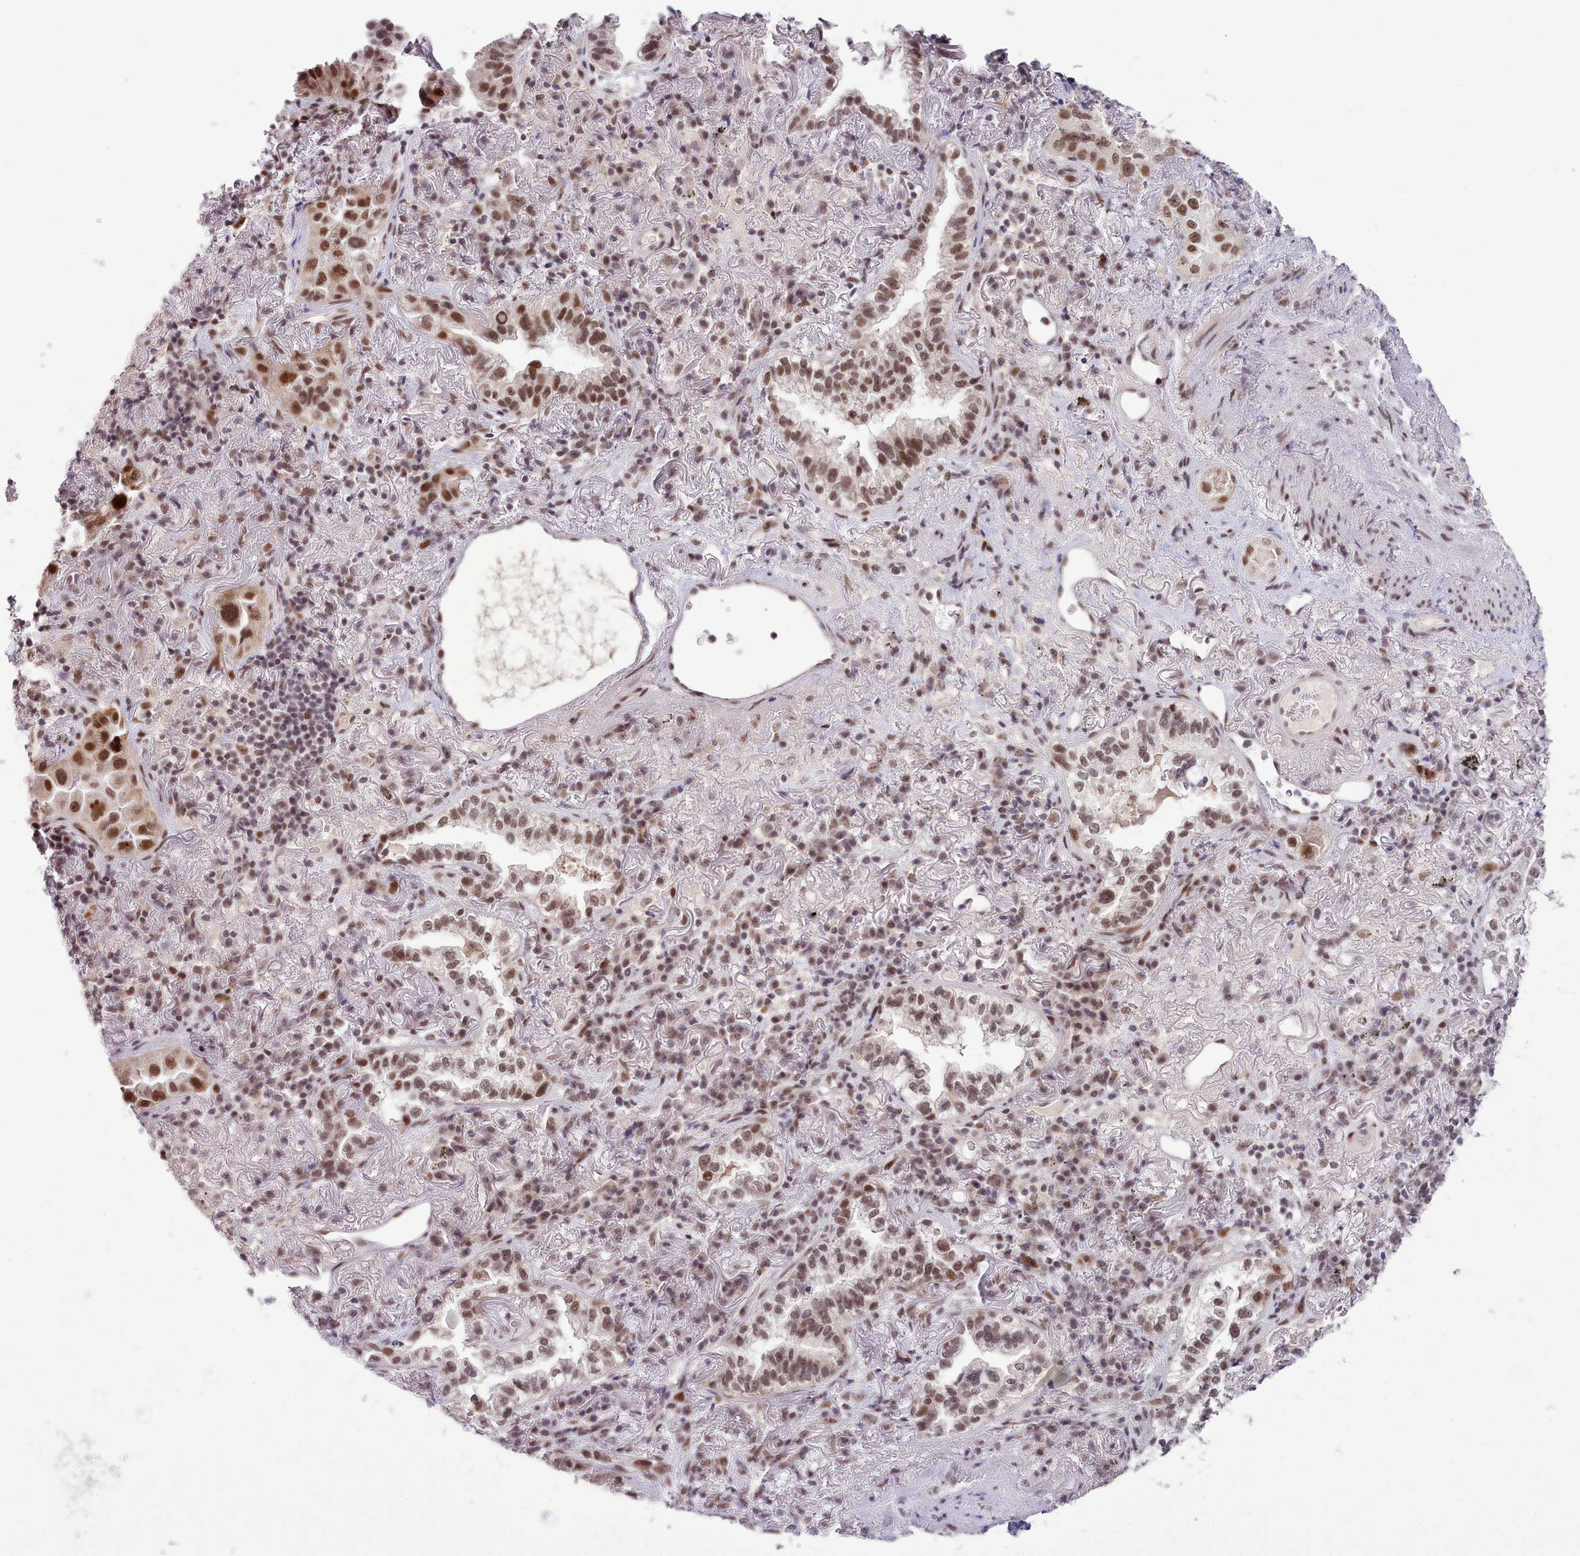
{"staining": {"intensity": "moderate", "quantity": ">75%", "location": "nuclear"}, "tissue": "lung cancer", "cell_type": "Tumor cells", "image_type": "cancer", "snomed": [{"axis": "morphology", "description": "Adenocarcinoma, NOS"}, {"axis": "topography", "description": "Lung"}], "caption": "An image of human lung cancer stained for a protein reveals moderate nuclear brown staining in tumor cells.", "gene": "RFX1", "patient": {"sex": "female", "age": 69}}